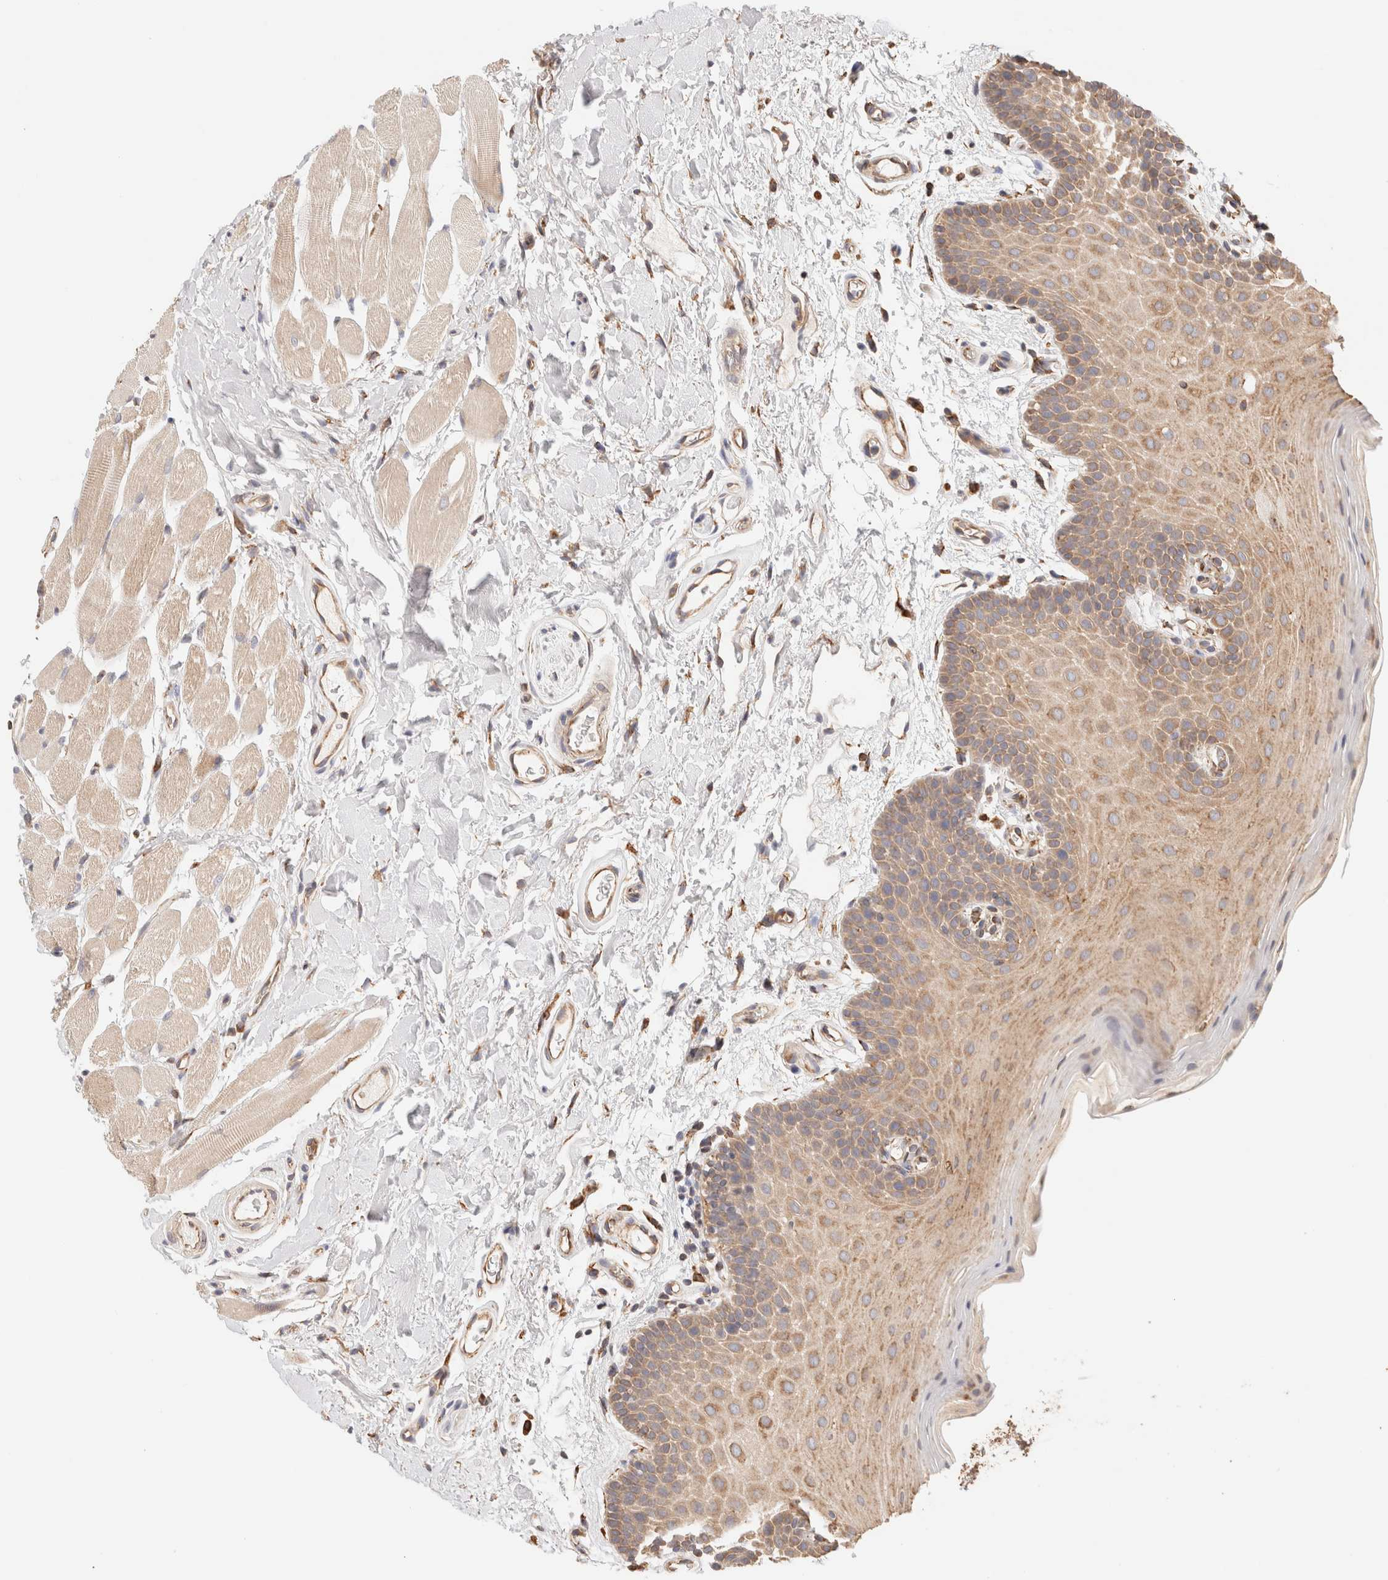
{"staining": {"intensity": "moderate", "quantity": ">75%", "location": "cytoplasmic/membranous"}, "tissue": "oral mucosa", "cell_type": "Squamous epithelial cells", "image_type": "normal", "snomed": [{"axis": "morphology", "description": "Normal tissue, NOS"}, {"axis": "topography", "description": "Oral tissue"}], "caption": "Human oral mucosa stained with a brown dye displays moderate cytoplasmic/membranous positive positivity in about >75% of squamous epithelial cells.", "gene": "FER", "patient": {"sex": "male", "age": 62}}